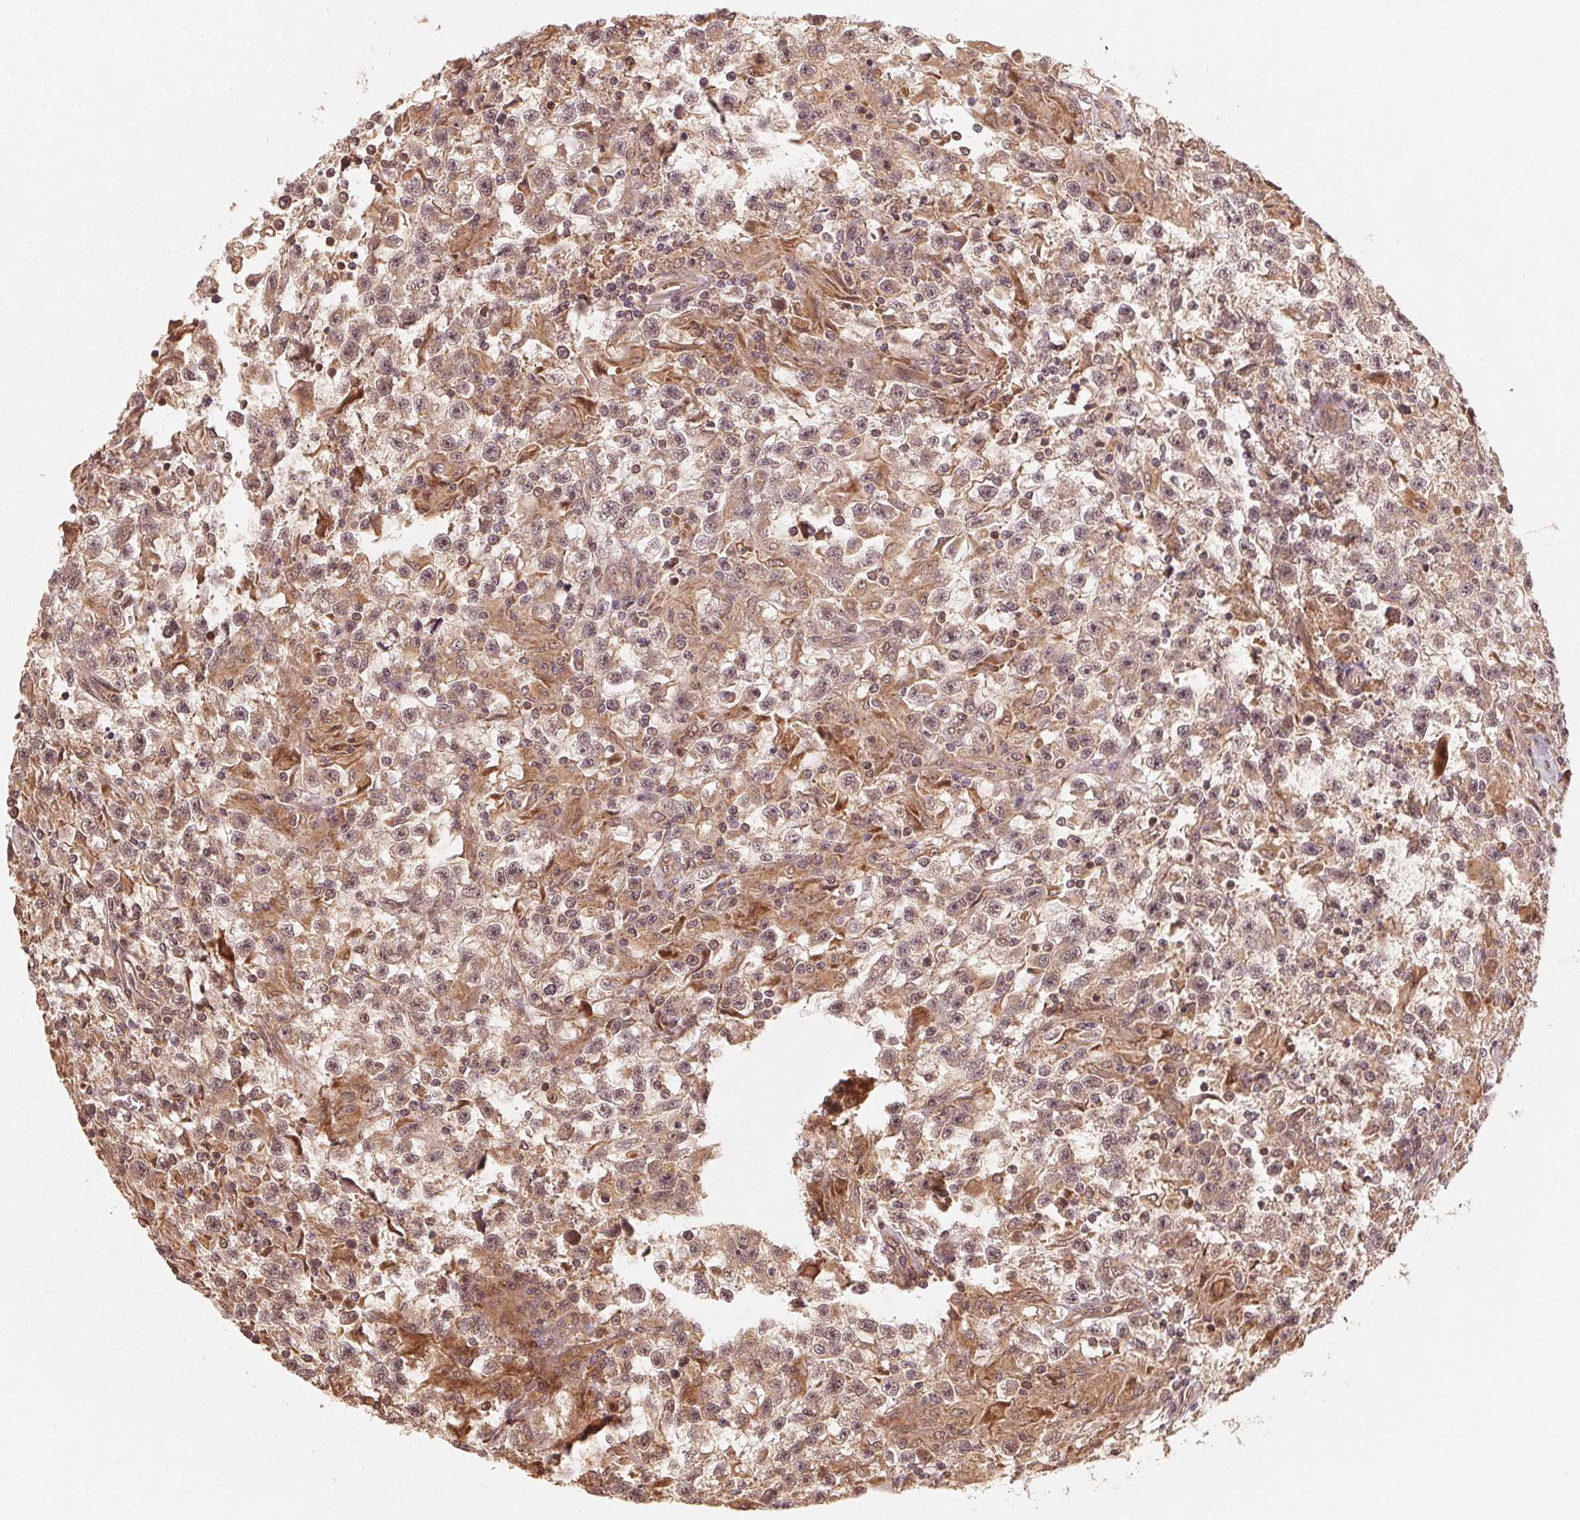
{"staining": {"intensity": "weak", "quantity": ">75%", "location": "cytoplasmic/membranous"}, "tissue": "testis cancer", "cell_type": "Tumor cells", "image_type": "cancer", "snomed": [{"axis": "morphology", "description": "Seminoma, NOS"}, {"axis": "topography", "description": "Testis"}], "caption": "A brown stain shows weak cytoplasmic/membranous positivity of a protein in testis seminoma tumor cells. (Brightfield microscopy of DAB IHC at high magnification).", "gene": "WBP2", "patient": {"sex": "male", "age": 31}}